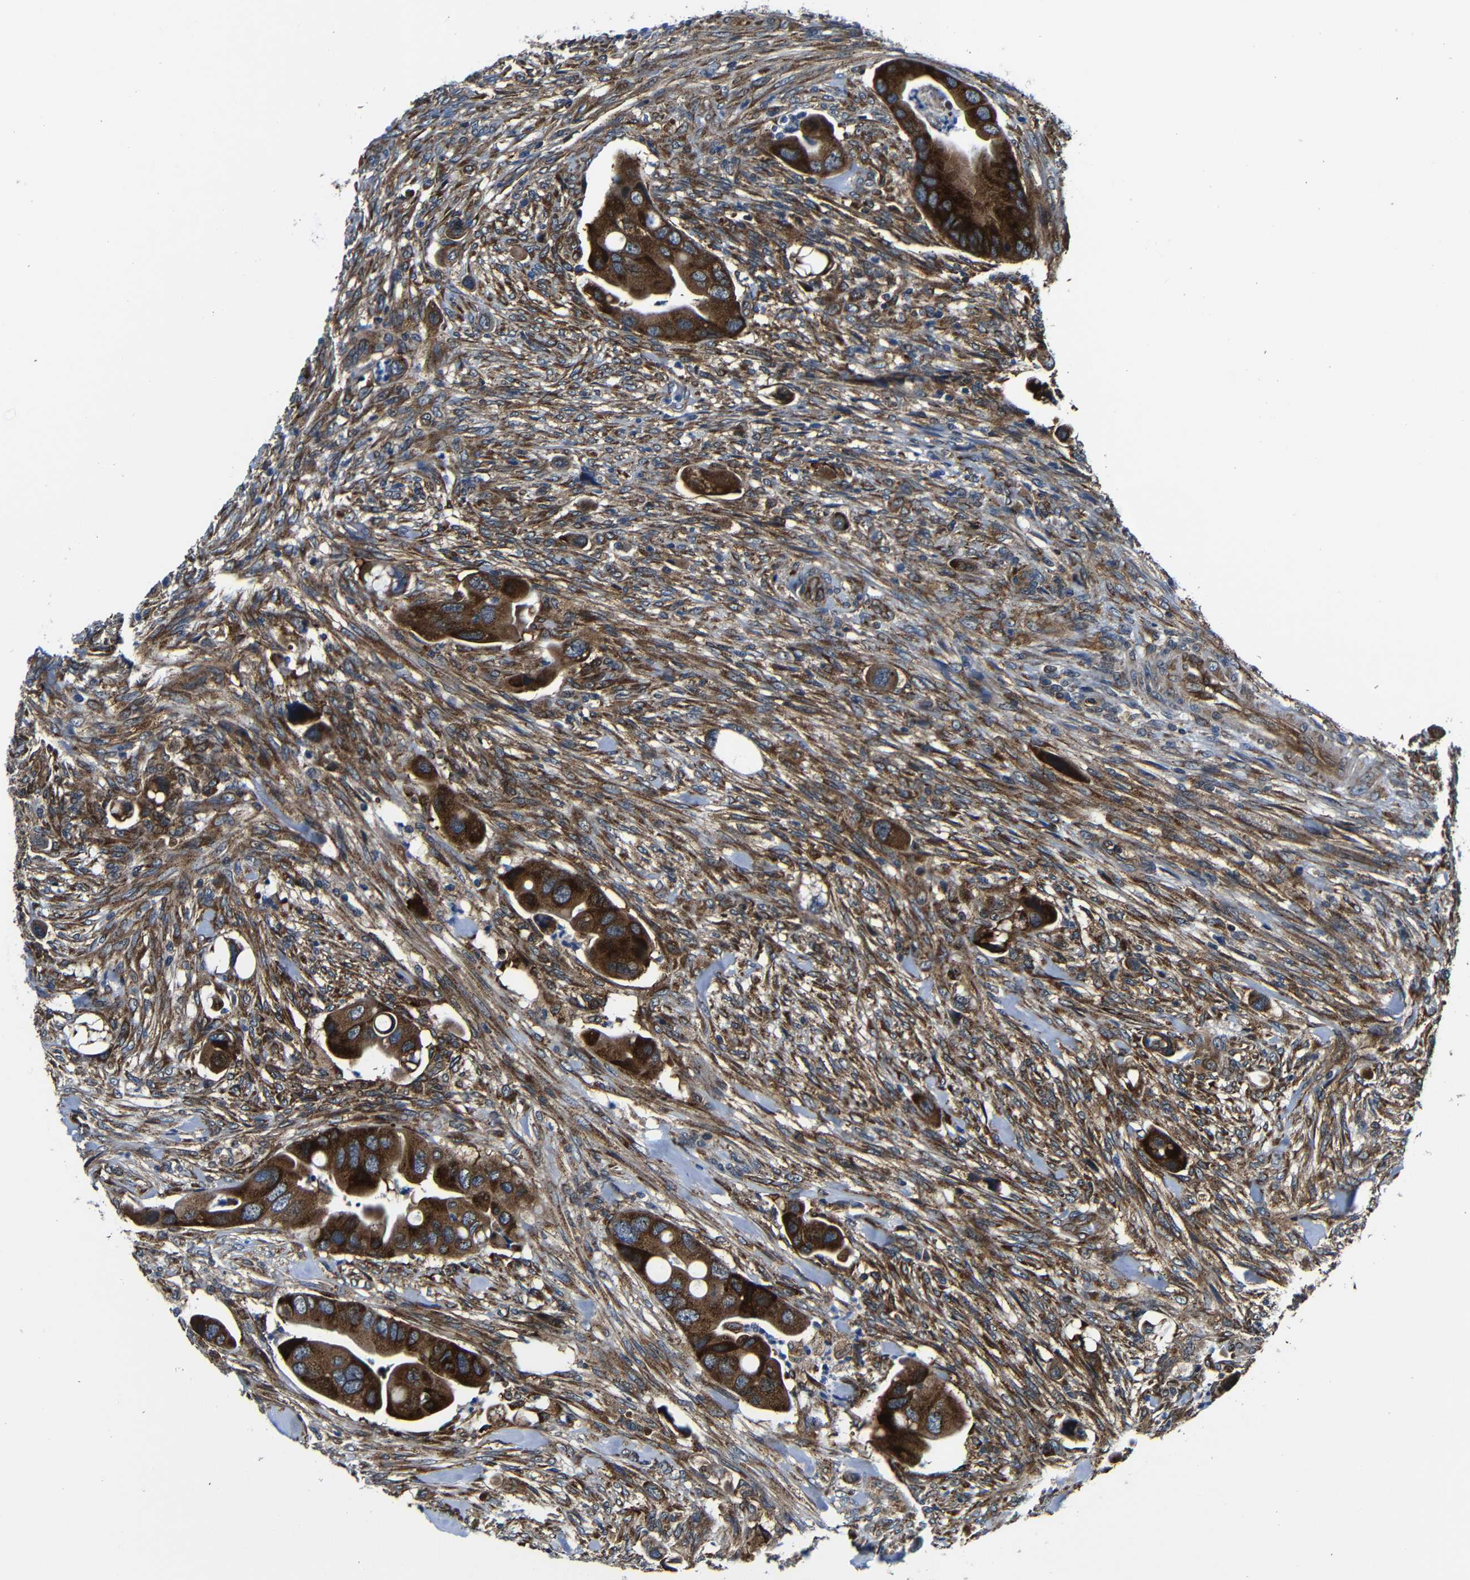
{"staining": {"intensity": "strong", "quantity": ">75%", "location": "cytoplasmic/membranous"}, "tissue": "colorectal cancer", "cell_type": "Tumor cells", "image_type": "cancer", "snomed": [{"axis": "morphology", "description": "Adenocarcinoma, NOS"}, {"axis": "topography", "description": "Rectum"}], "caption": "There is high levels of strong cytoplasmic/membranous expression in tumor cells of colorectal cancer (adenocarcinoma), as demonstrated by immunohistochemical staining (brown color).", "gene": "ABCE1", "patient": {"sex": "female", "age": 57}}